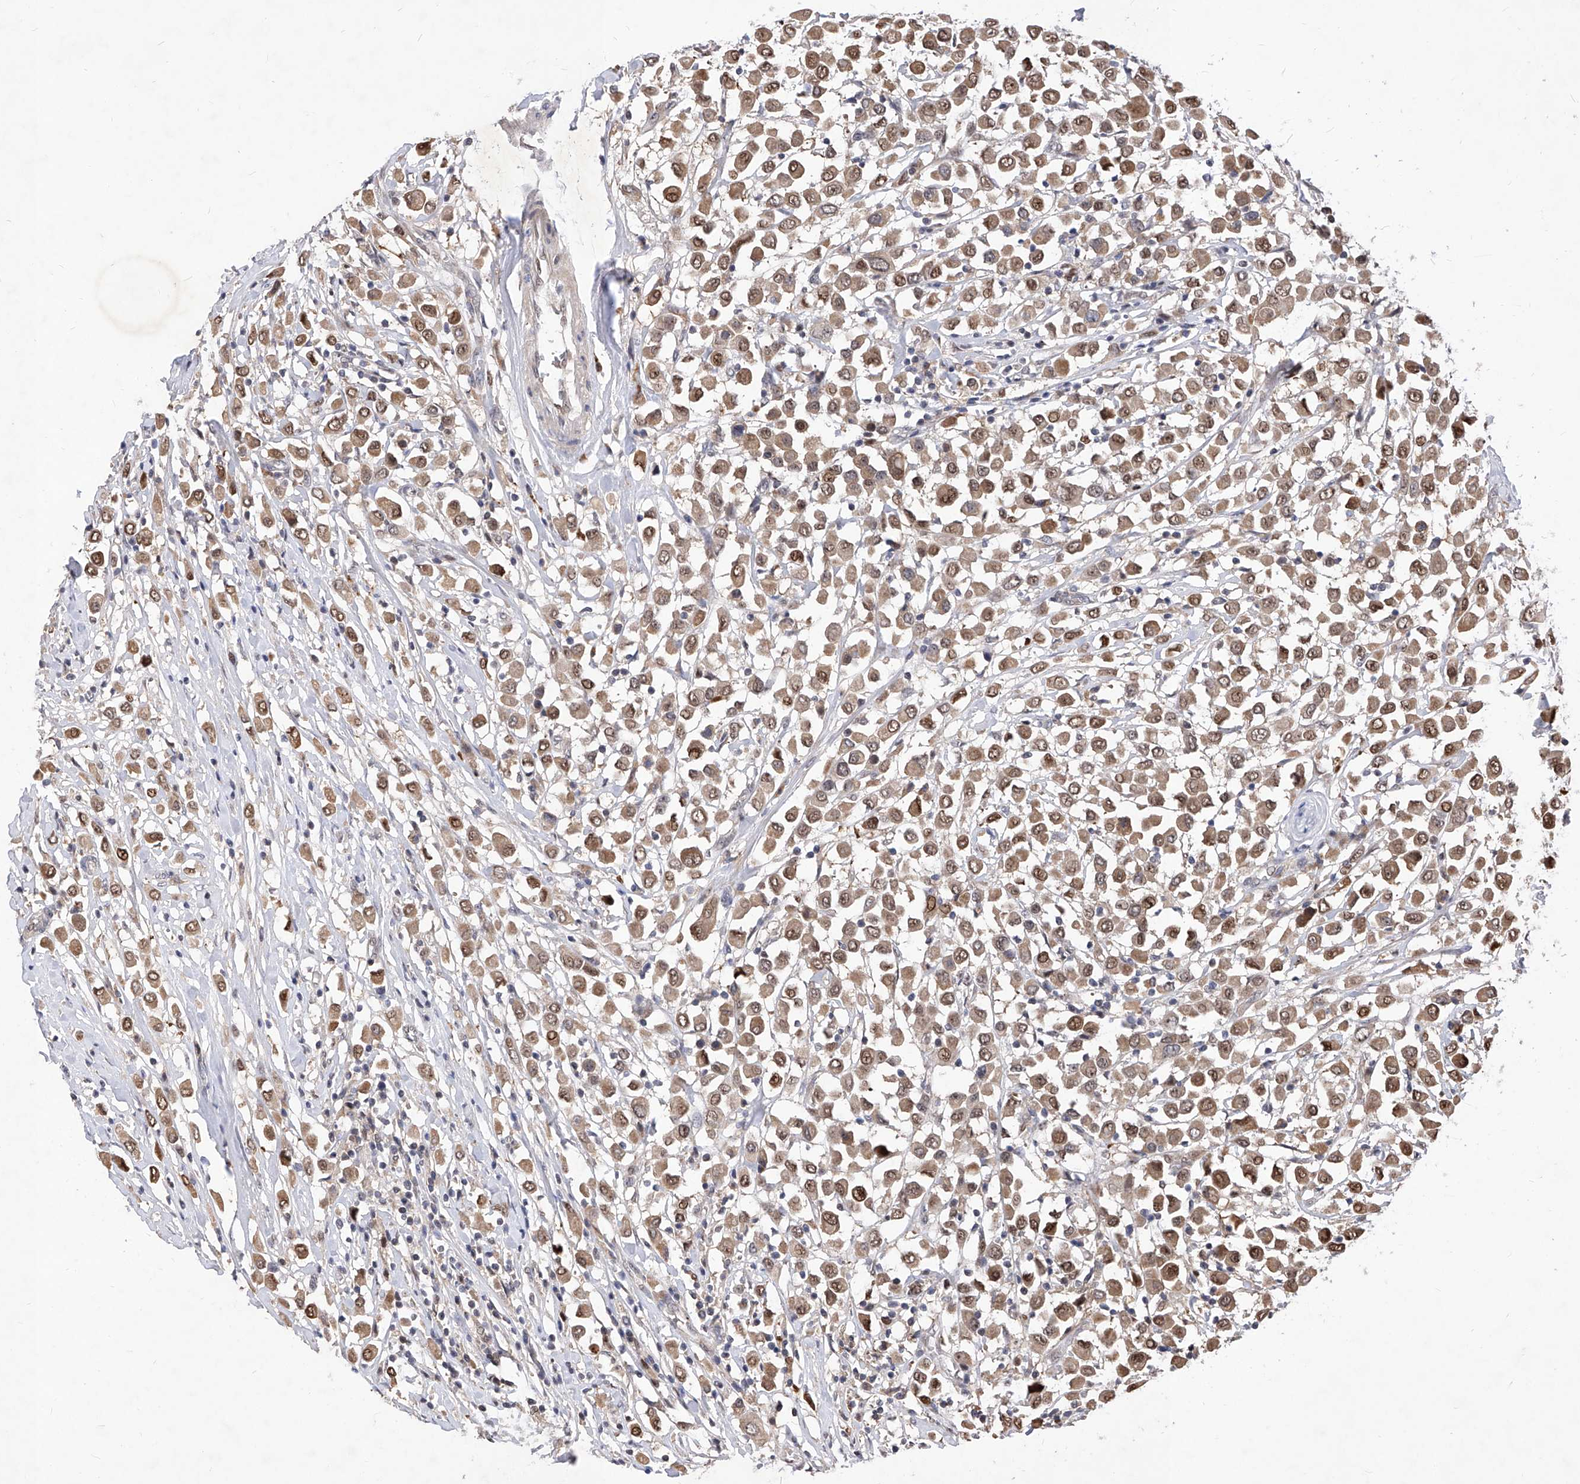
{"staining": {"intensity": "moderate", "quantity": ">75%", "location": "cytoplasmic/membranous,nuclear"}, "tissue": "breast cancer", "cell_type": "Tumor cells", "image_type": "cancer", "snomed": [{"axis": "morphology", "description": "Duct carcinoma"}, {"axis": "topography", "description": "Breast"}], "caption": "Intraductal carcinoma (breast) tissue shows moderate cytoplasmic/membranous and nuclear expression in about >75% of tumor cells", "gene": "LGR4", "patient": {"sex": "female", "age": 61}}